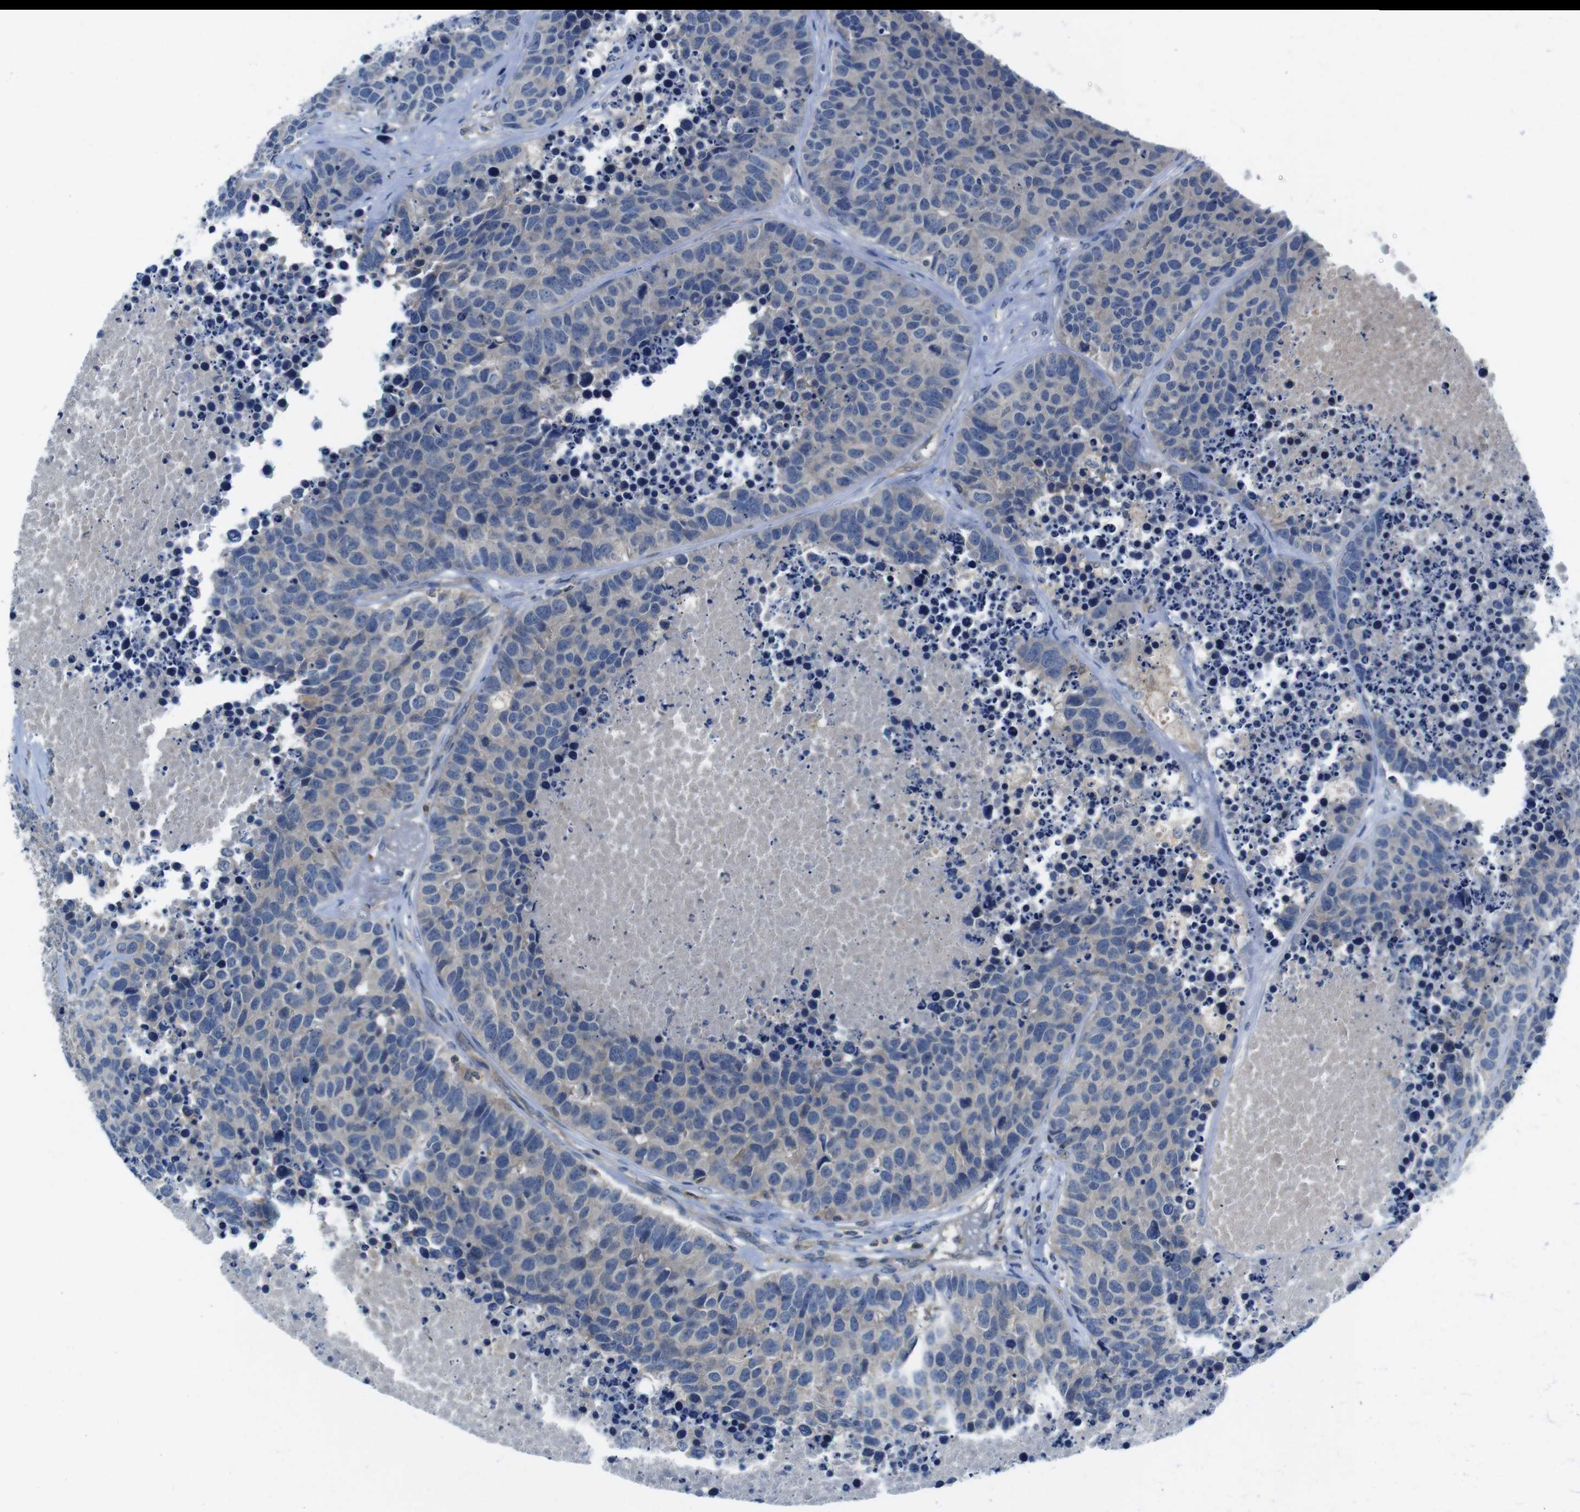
{"staining": {"intensity": "negative", "quantity": "none", "location": "none"}, "tissue": "carcinoid", "cell_type": "Tumor cells", "image_type": "cancer", "snomed": [{"axis": "morphology", "description": "Carcinoid, malignant, NOS"}, {"axis": "topography", "description": "Lung"}], "caption": "High magnification brightfield microscopy of carcinoid stained with DAB (brown) and counterstained with hematoxylin (blue): tumor cells show no significant expression.", "gene": "PIK3CD", "patient": {"sex": "male", "age": 60}}